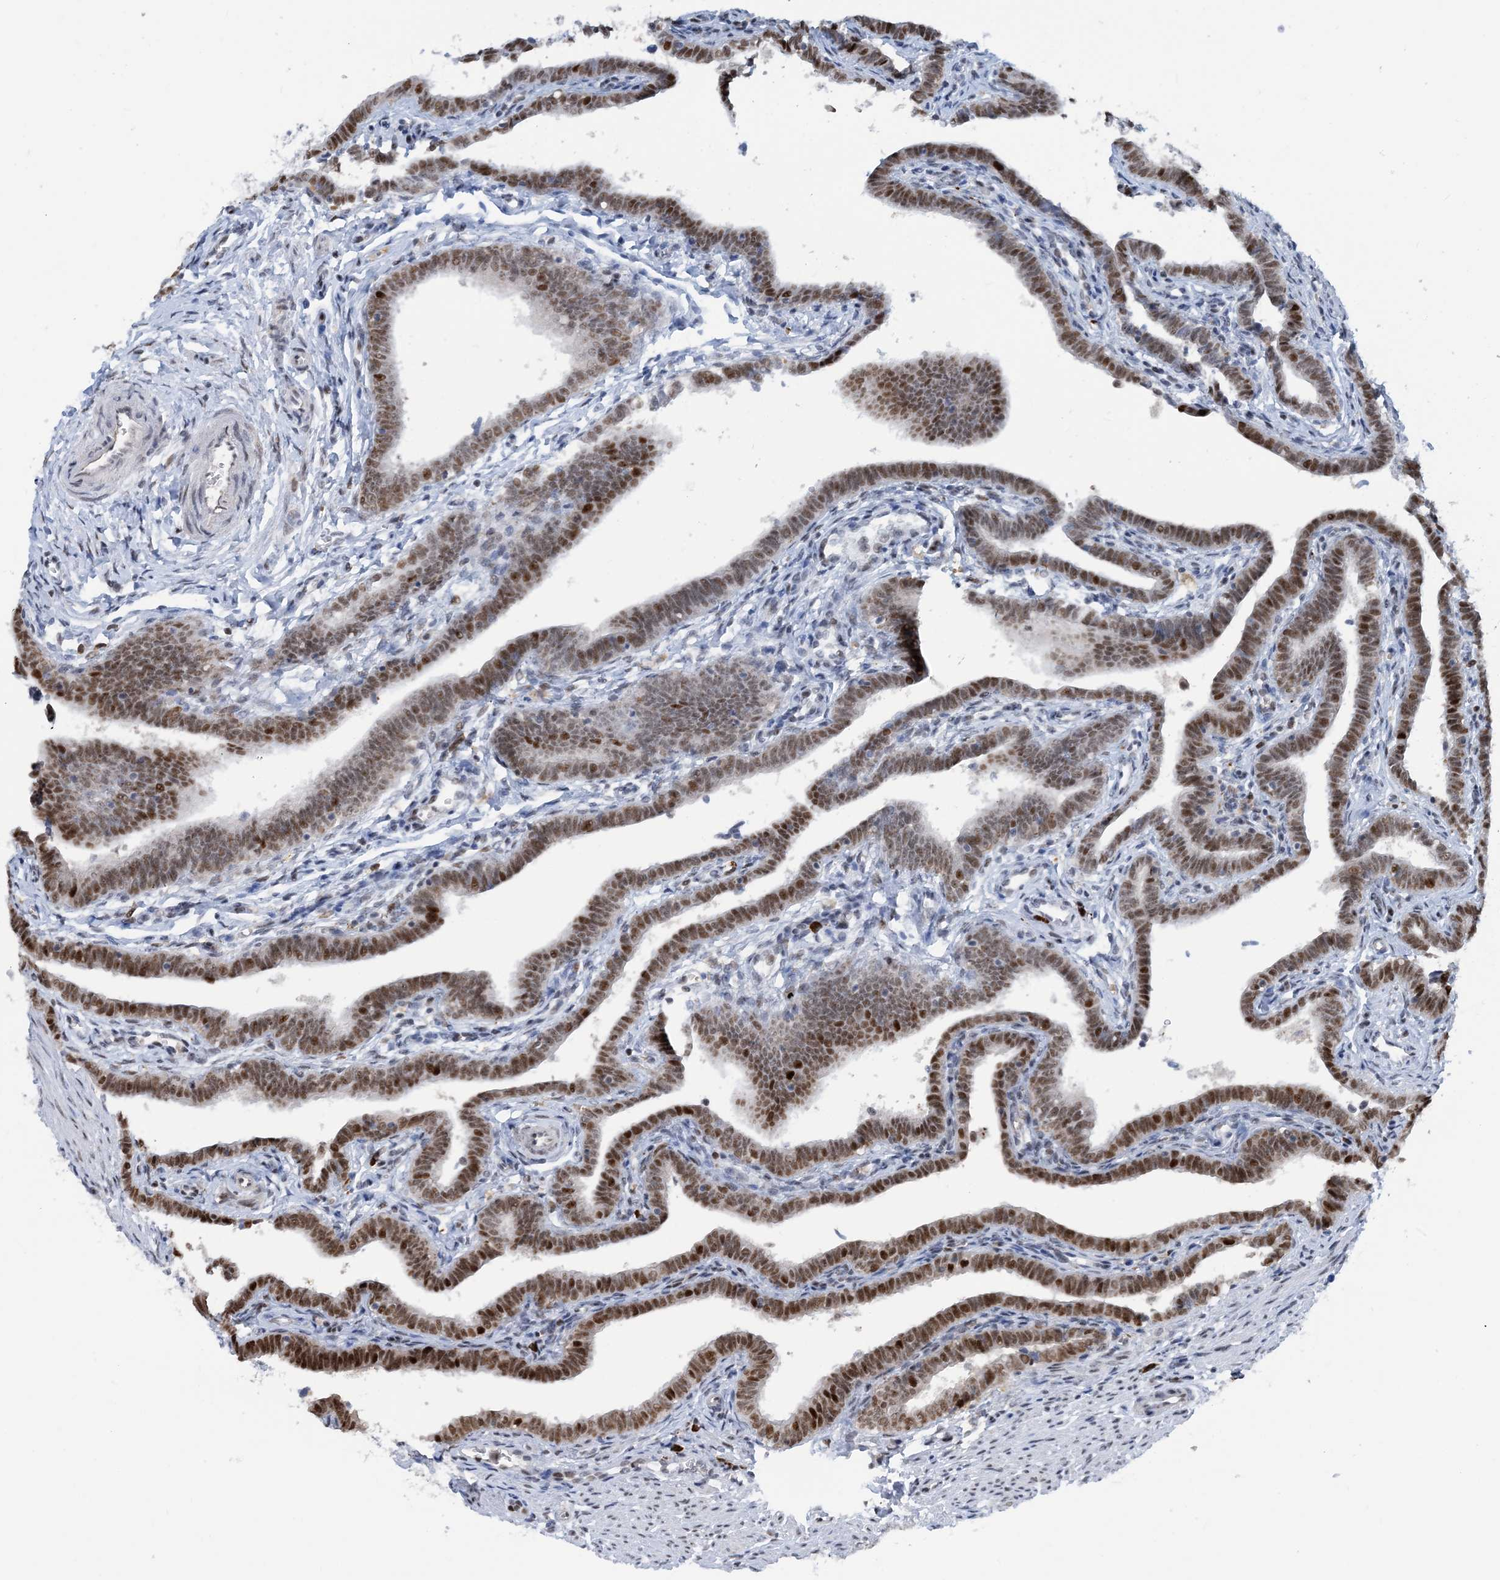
{"staining": {"intensity": "moderate", "quantity": ">75%", "location": "nuclear"}, "tissue": "fallopian tube", "cell_type": "Glandular cells", "image_type": "normal", "snomed": [{"axis": "morphology", "description": "Normal tissue, NOS"}, {"axis": "topography", "description": "Fallopian tube"}], "caption": "This histopathology image demonstrates benign fallopian tube stained with immunohistochemistry to label a protein in brown. The nuclear of glandular cells show moderate positivity for the protein. Nuclei are counter-stained blue.", "gene": "HEMK1", "patient": {"sex": "female", "age": 36}}